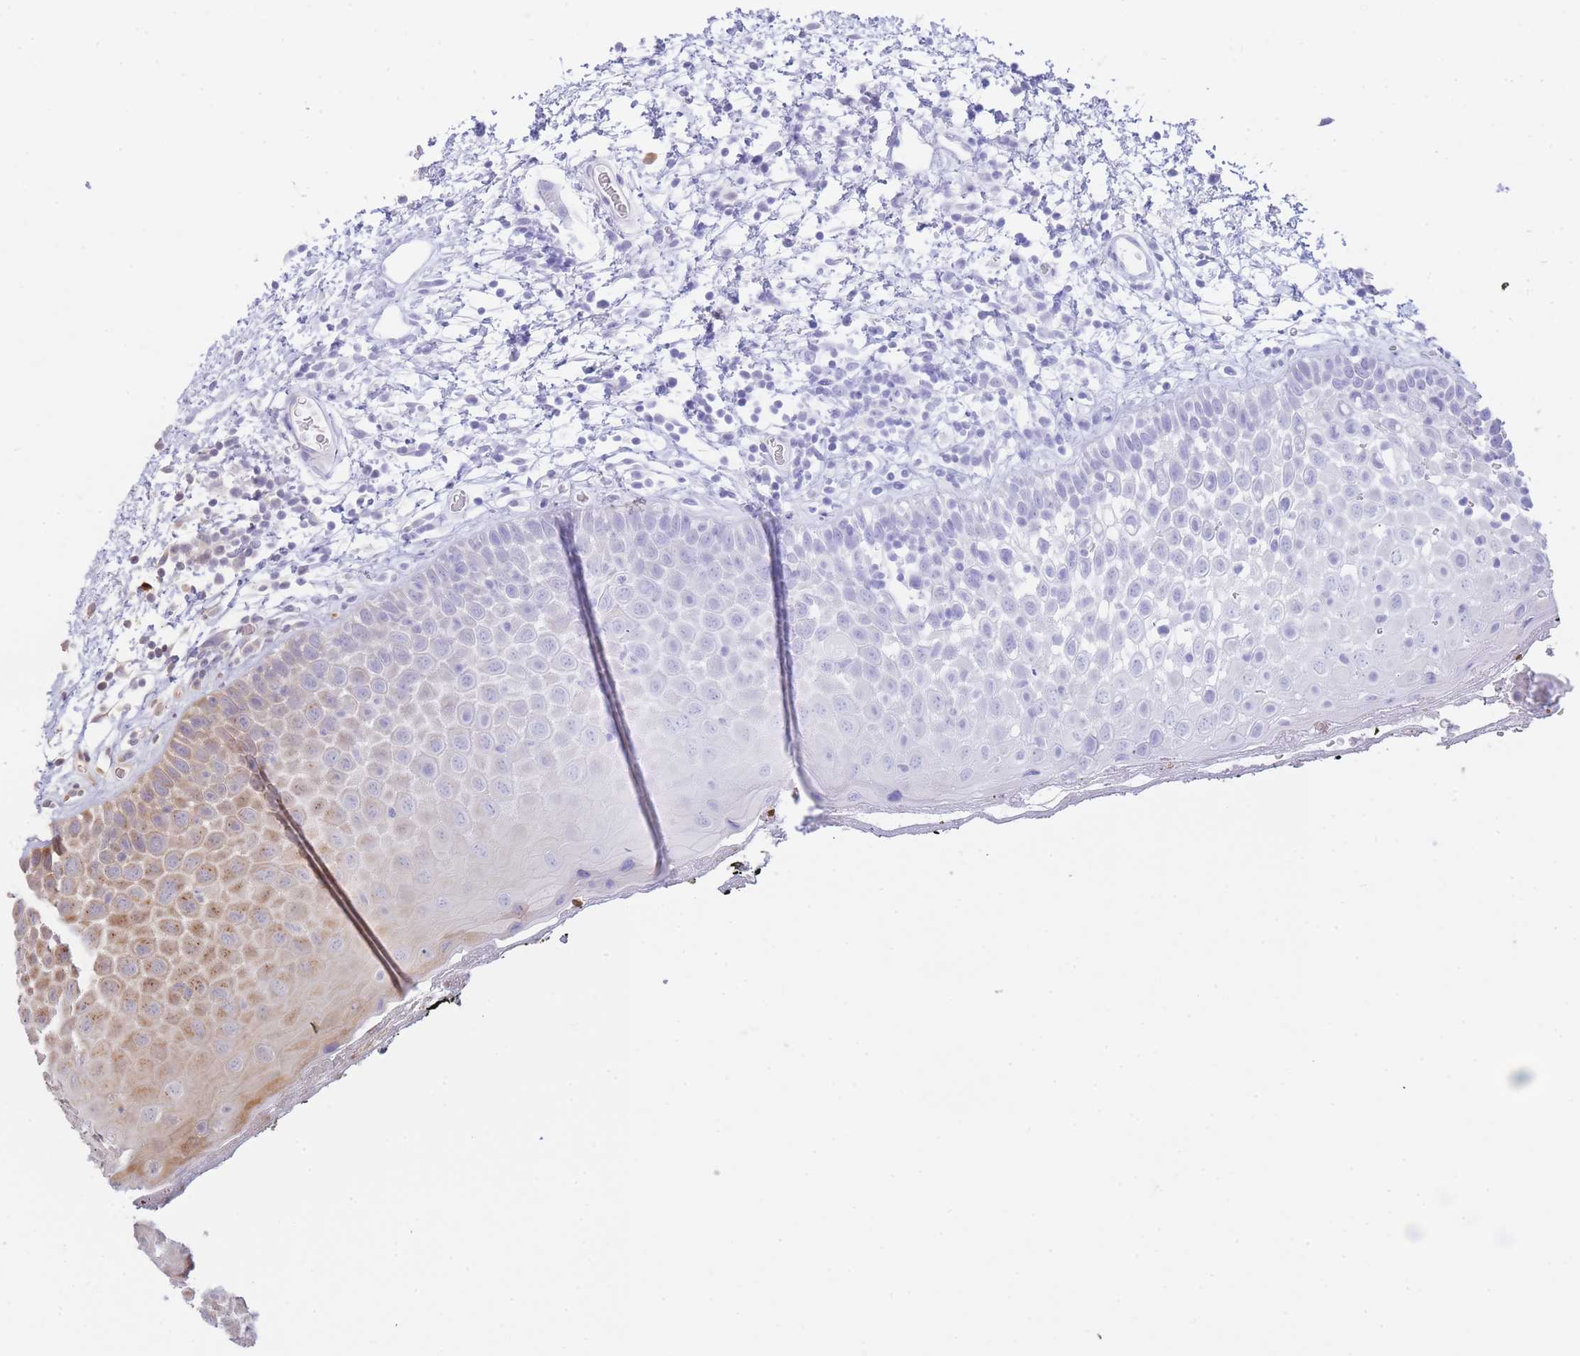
{"staining": {"intensity": "moderate", "quantity": "25%-75%", "location": "cytoplasmic/membranous"}, "tissue": "oral mucosa", "cell_type": "Squamous epithelial cells", "image_type": "normal", "snomed": [{"axis": "morphology", "description": "Normal tissue, NOS"}, {"axis": "morphology", "description": "Squamous cell carcinoma, NOS"}, {"axis": "topography", "description": "Oral tissue"}, {"axis": "topography", "description": "Tounge, NOS"}, {"axis": "topography", "description": "Head-Neck"}], "caption": "An immunohistochemistry histopathology image of normal tissue is shown. Protein staining in brown labels moderate cytoplasmic/membranous positivity in oral mucosa within squamous epithelial cells.", "gene": "ATP5MC2", "patient": {"sex": "male", "age": 76}}